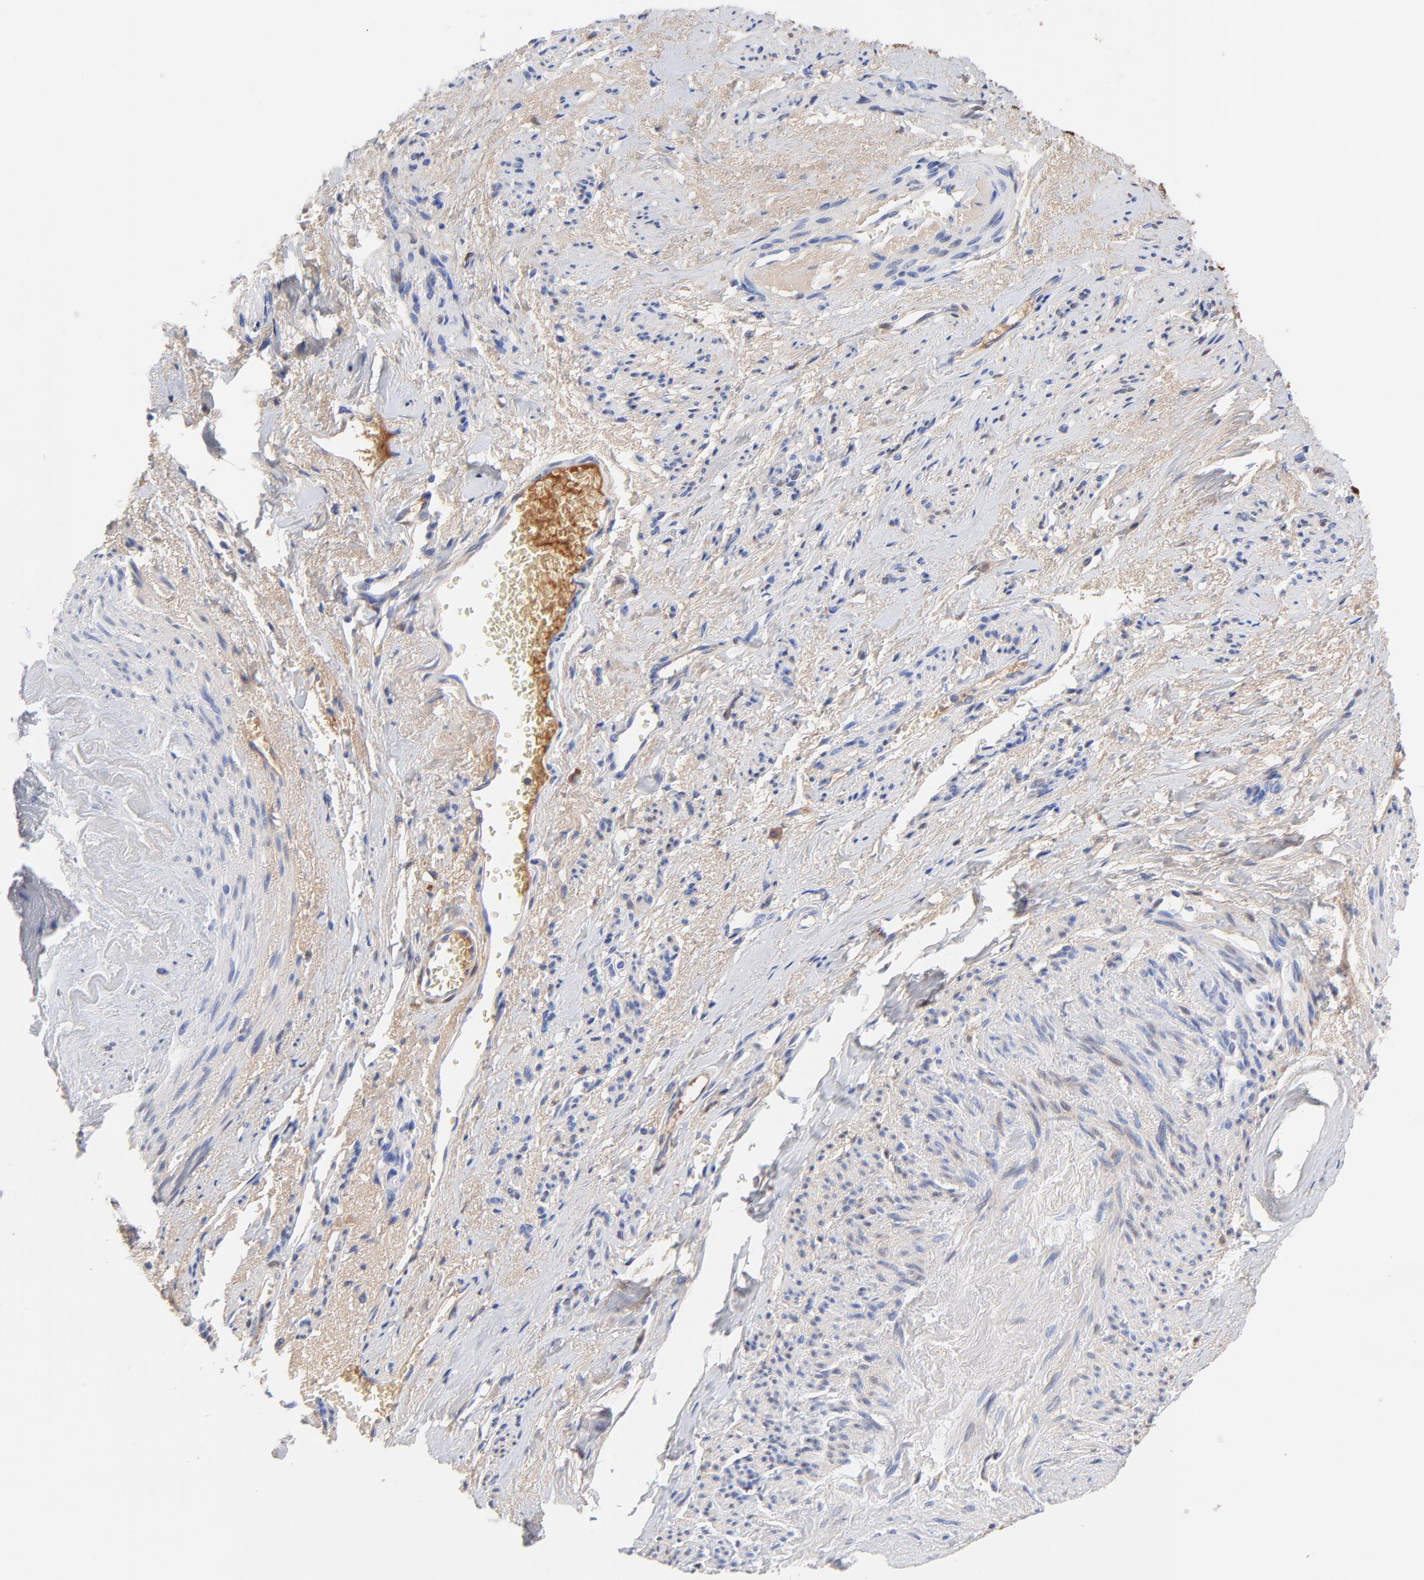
{"staining": {"intensity": "negative", "quantity": "none", "location": "none"}, "tissue": "endometrial cancer", "cell_type": "Tumor cells", "image_type": "cancer", "snomed": [{"axis": "morphology", "description": "Adenocarcinoma, NOS"}, {"axis": "topography", "description": "Endometrium"}], "caption": "Histopathology image shows no significant protein expression in tumor cells of endometrial adenocarcinoma.", "gene": "IGLV3-10", "patient": {"sex": "female", "age": 75}}